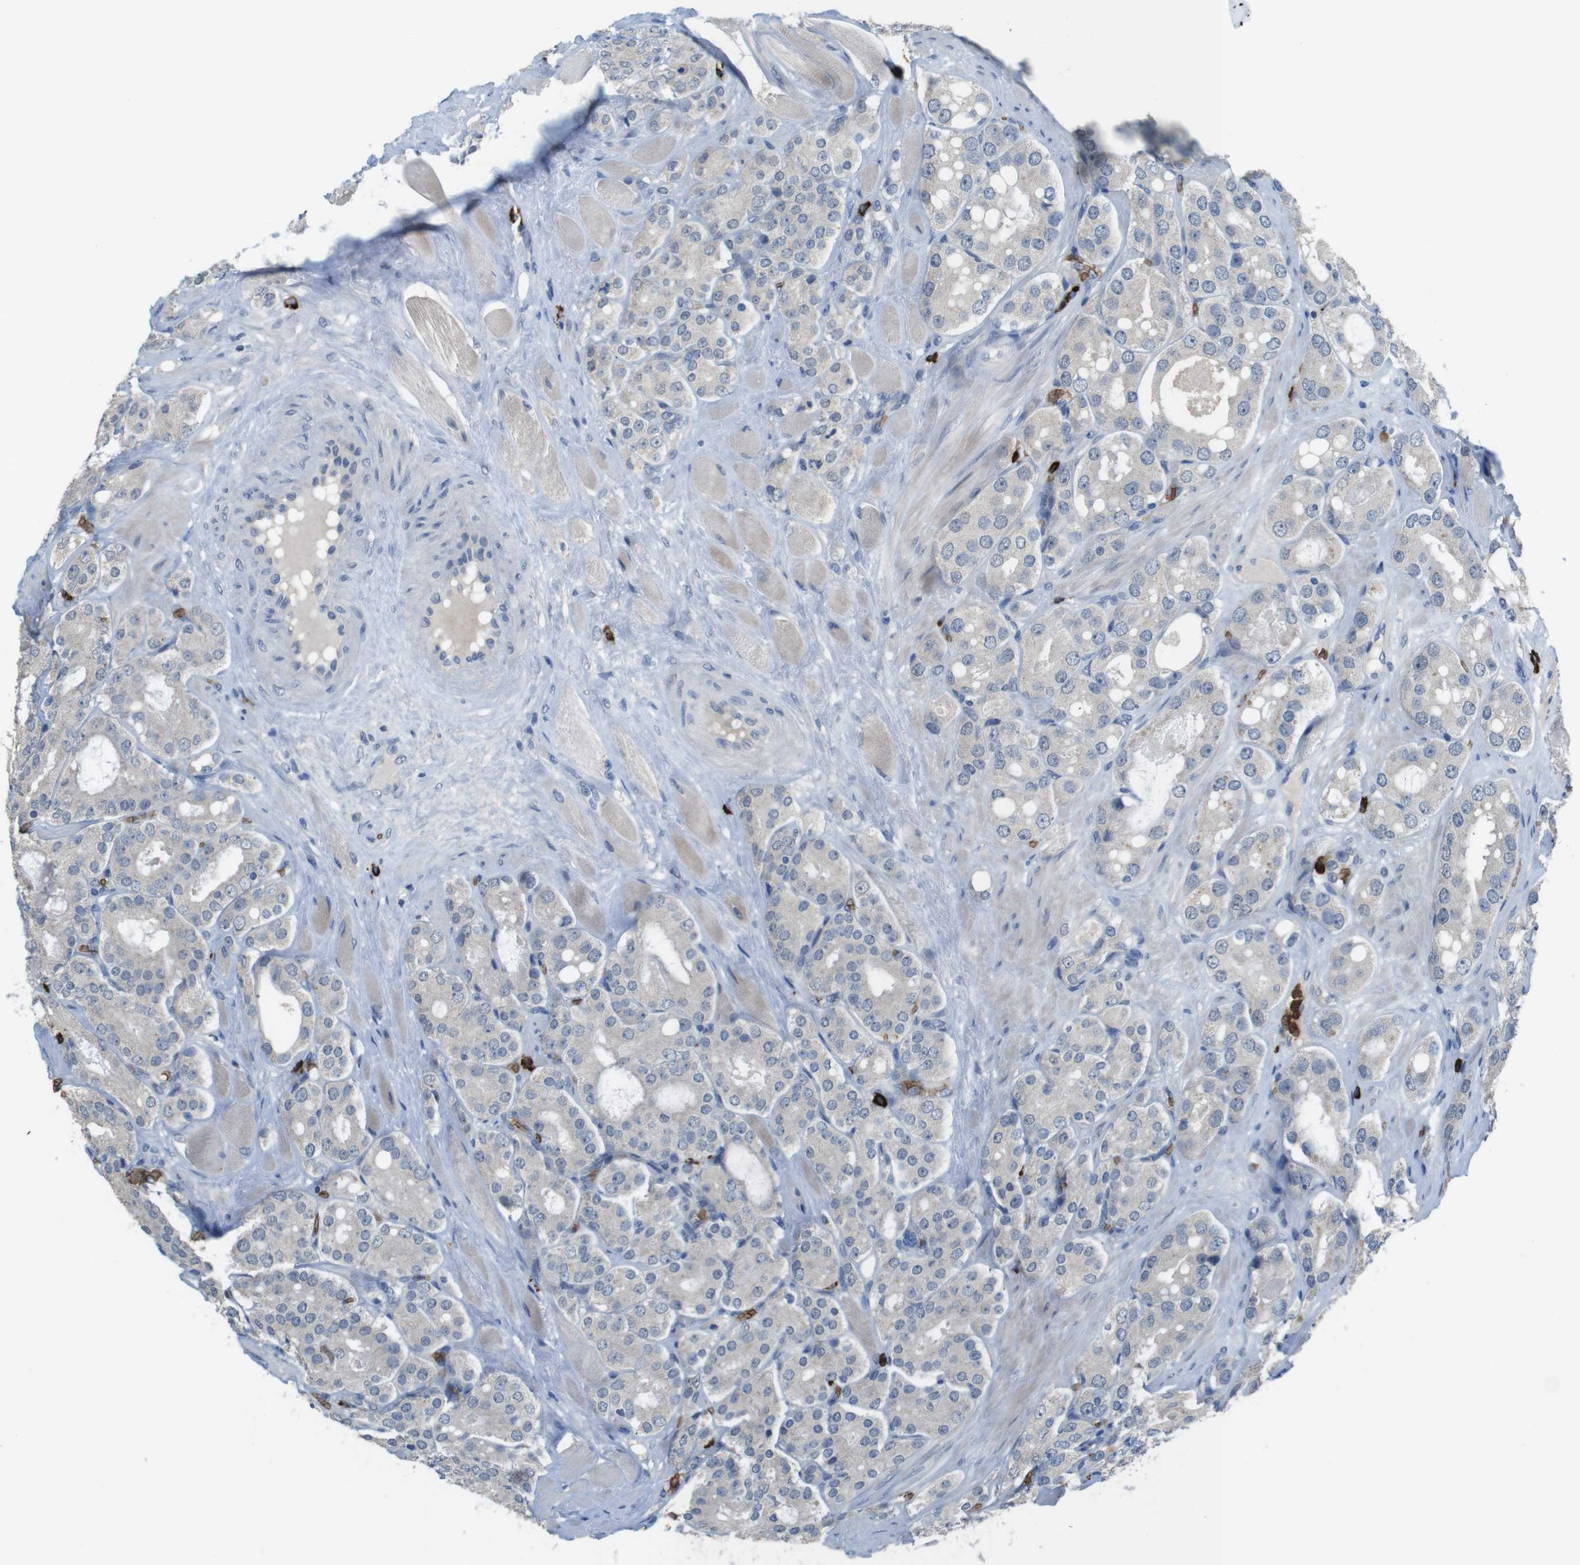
{"staining": {"intensity": "negative", "quantity": "none", "location": "none"}, "tissue": "prostate cancer", "cell_type": "Tumor cells", "image_type": "cancer", "snomed": [{"axis": "morphology", "description": "Adenocarcinoma, High grade"}, {"axis": "topography", "description": "Prostate"}], "caption": "Photomicrograph shows no protein positivity in tumor cells of prostate adenocarcinoma (high-grade) tissue.", "gene": "GYPA", "patient": {"sex": "male", "age": 65}}